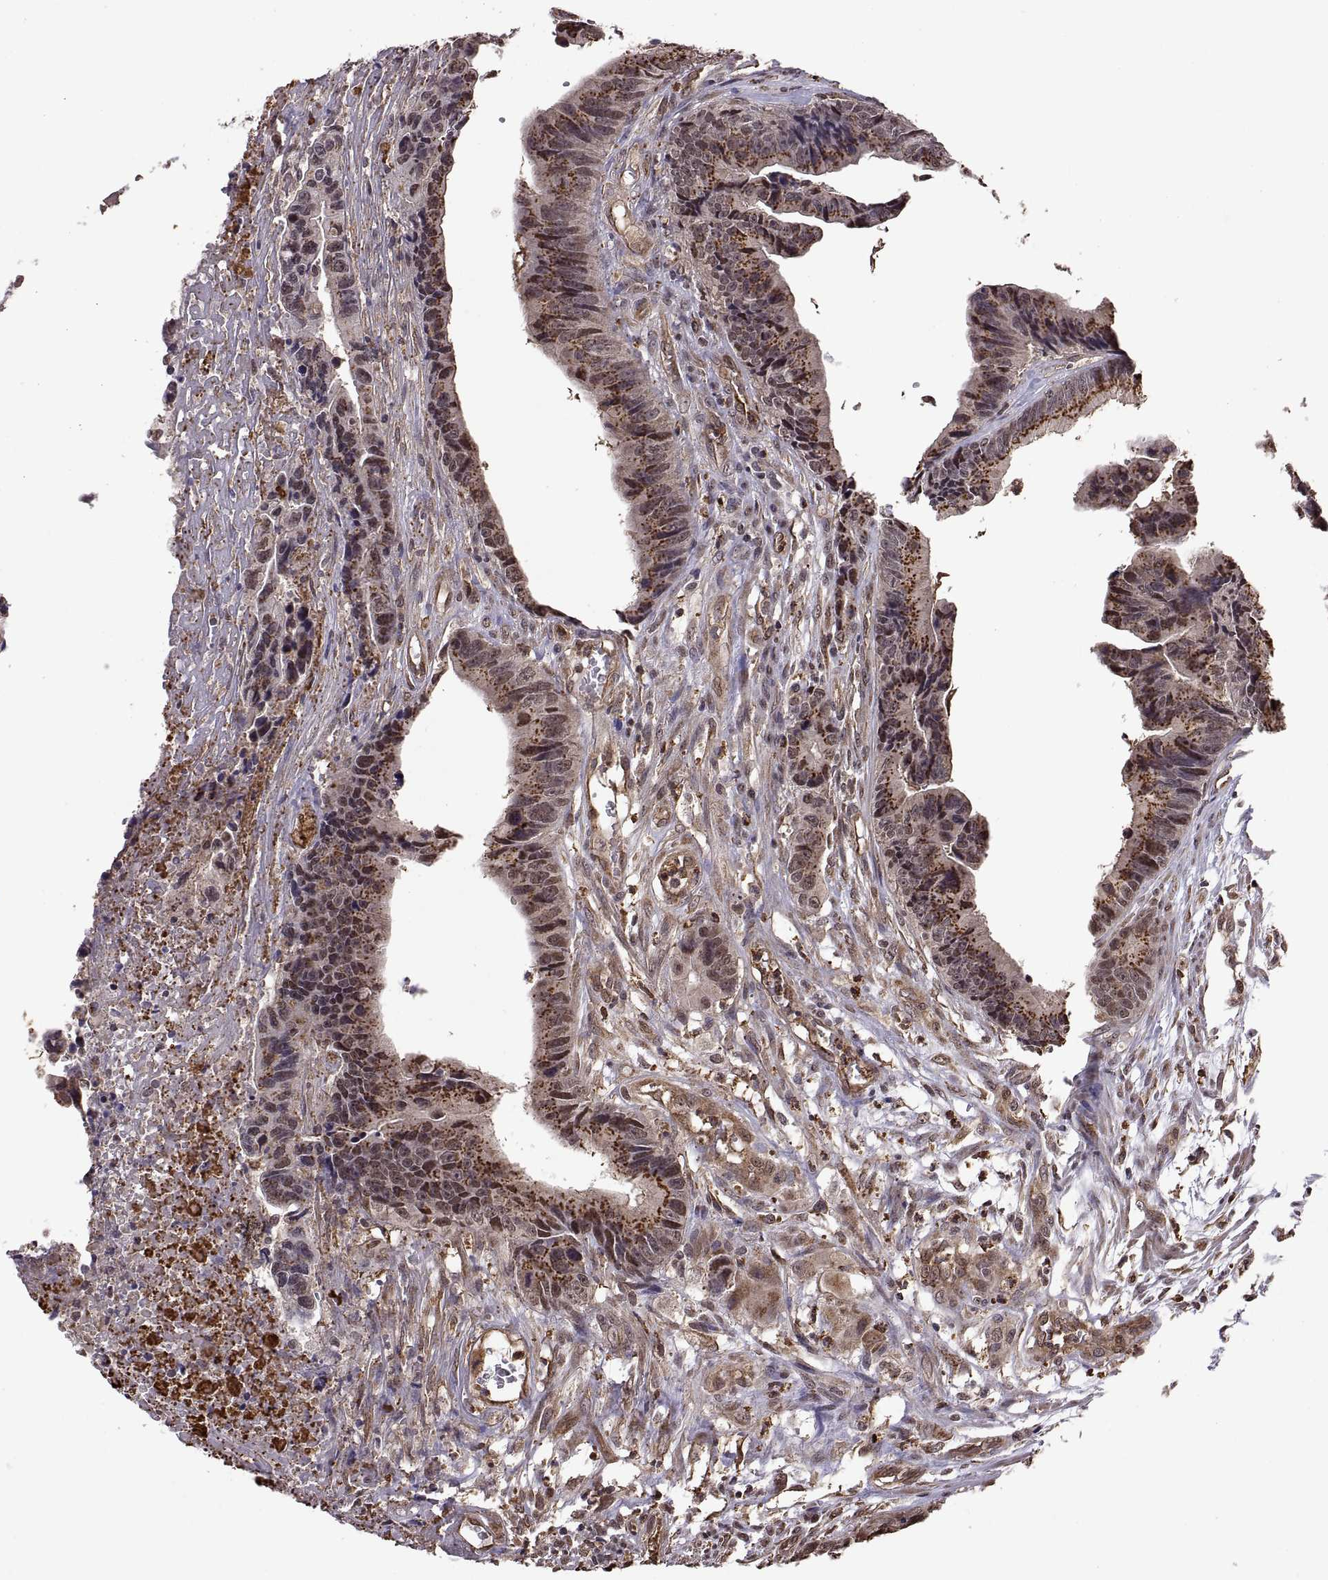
{"staining": {"intensity": "strong", "quantity": "25%-75%", "location": "cytoplasmic/membranous"}, "tissue": "colorectal cancer", "cell_type": "Tumor cells", "image_type": "cancer", "snomed": [{"axis": "morphology", "description": "Adenocarcinoma, NOS"}, {"axis": "topography", "description": "Colon"}], "caption": "A micrograph of human colorectal cancer stained for a protein displays strong cytoplasmic/membranous brown staining in tumor cells. Nuclei are stained in blue.", "gene": "ARRB1", "patient": {"sex": "female", "age": 87}}